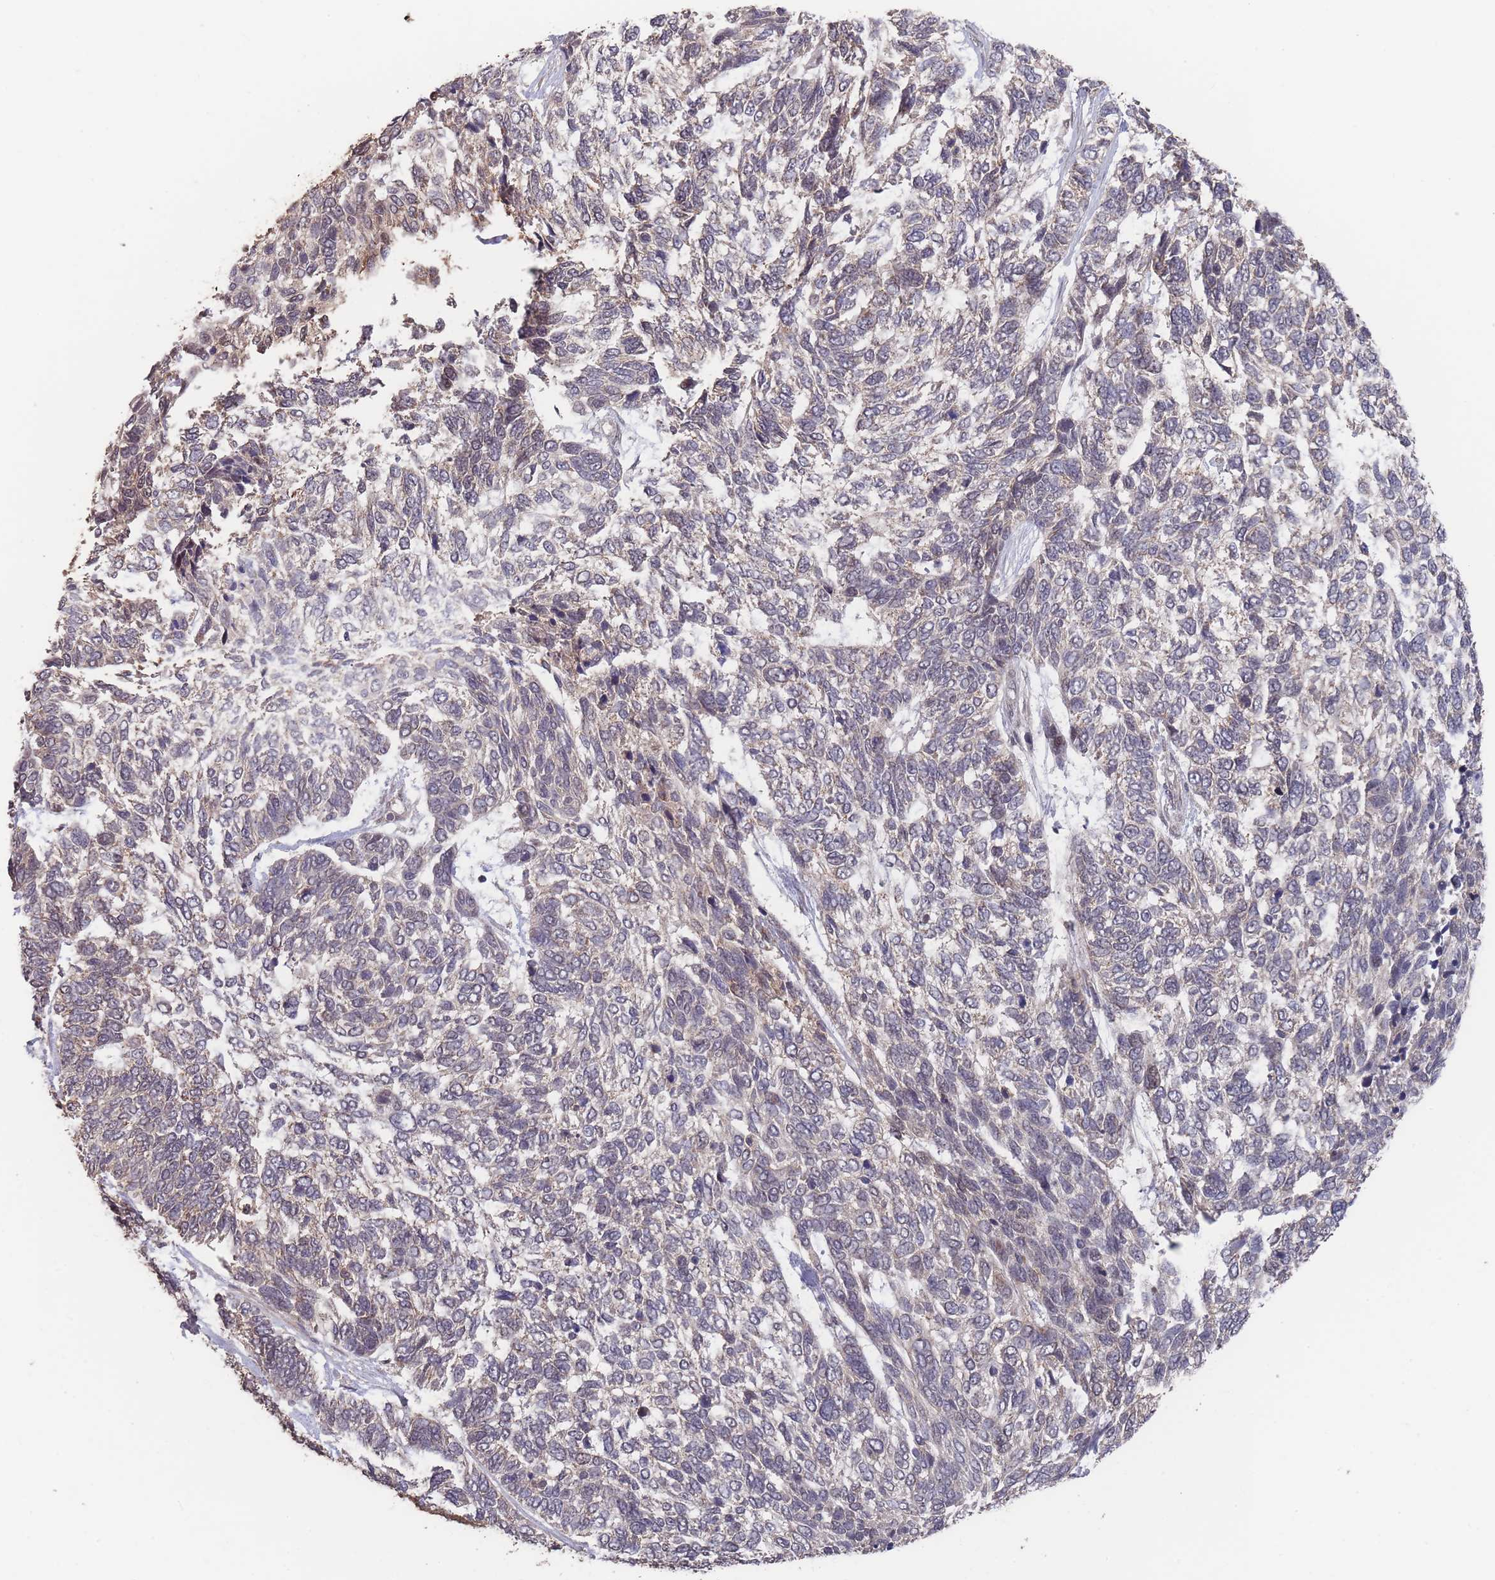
{"staining": {"intensity": "weak", "quantity": "<25%", "location": "cytoplasmic/membranous"}, "tissue": "skin cancer", "cell_type": "Tumor cells", "image_type": "cancer", "snomed": [{"axis": "morphology", "description": "Basal cell carcinoma"}, {"axis": "topography", "description": "Skin"}], "caption": "Immunohistochemistry image of neoplastic tissue: human skin cancer stained with DAB reveals no significant protein staining in tumor cells.", "gene": "SF3B1", "patient": {"sex": "female", "age": 65}}